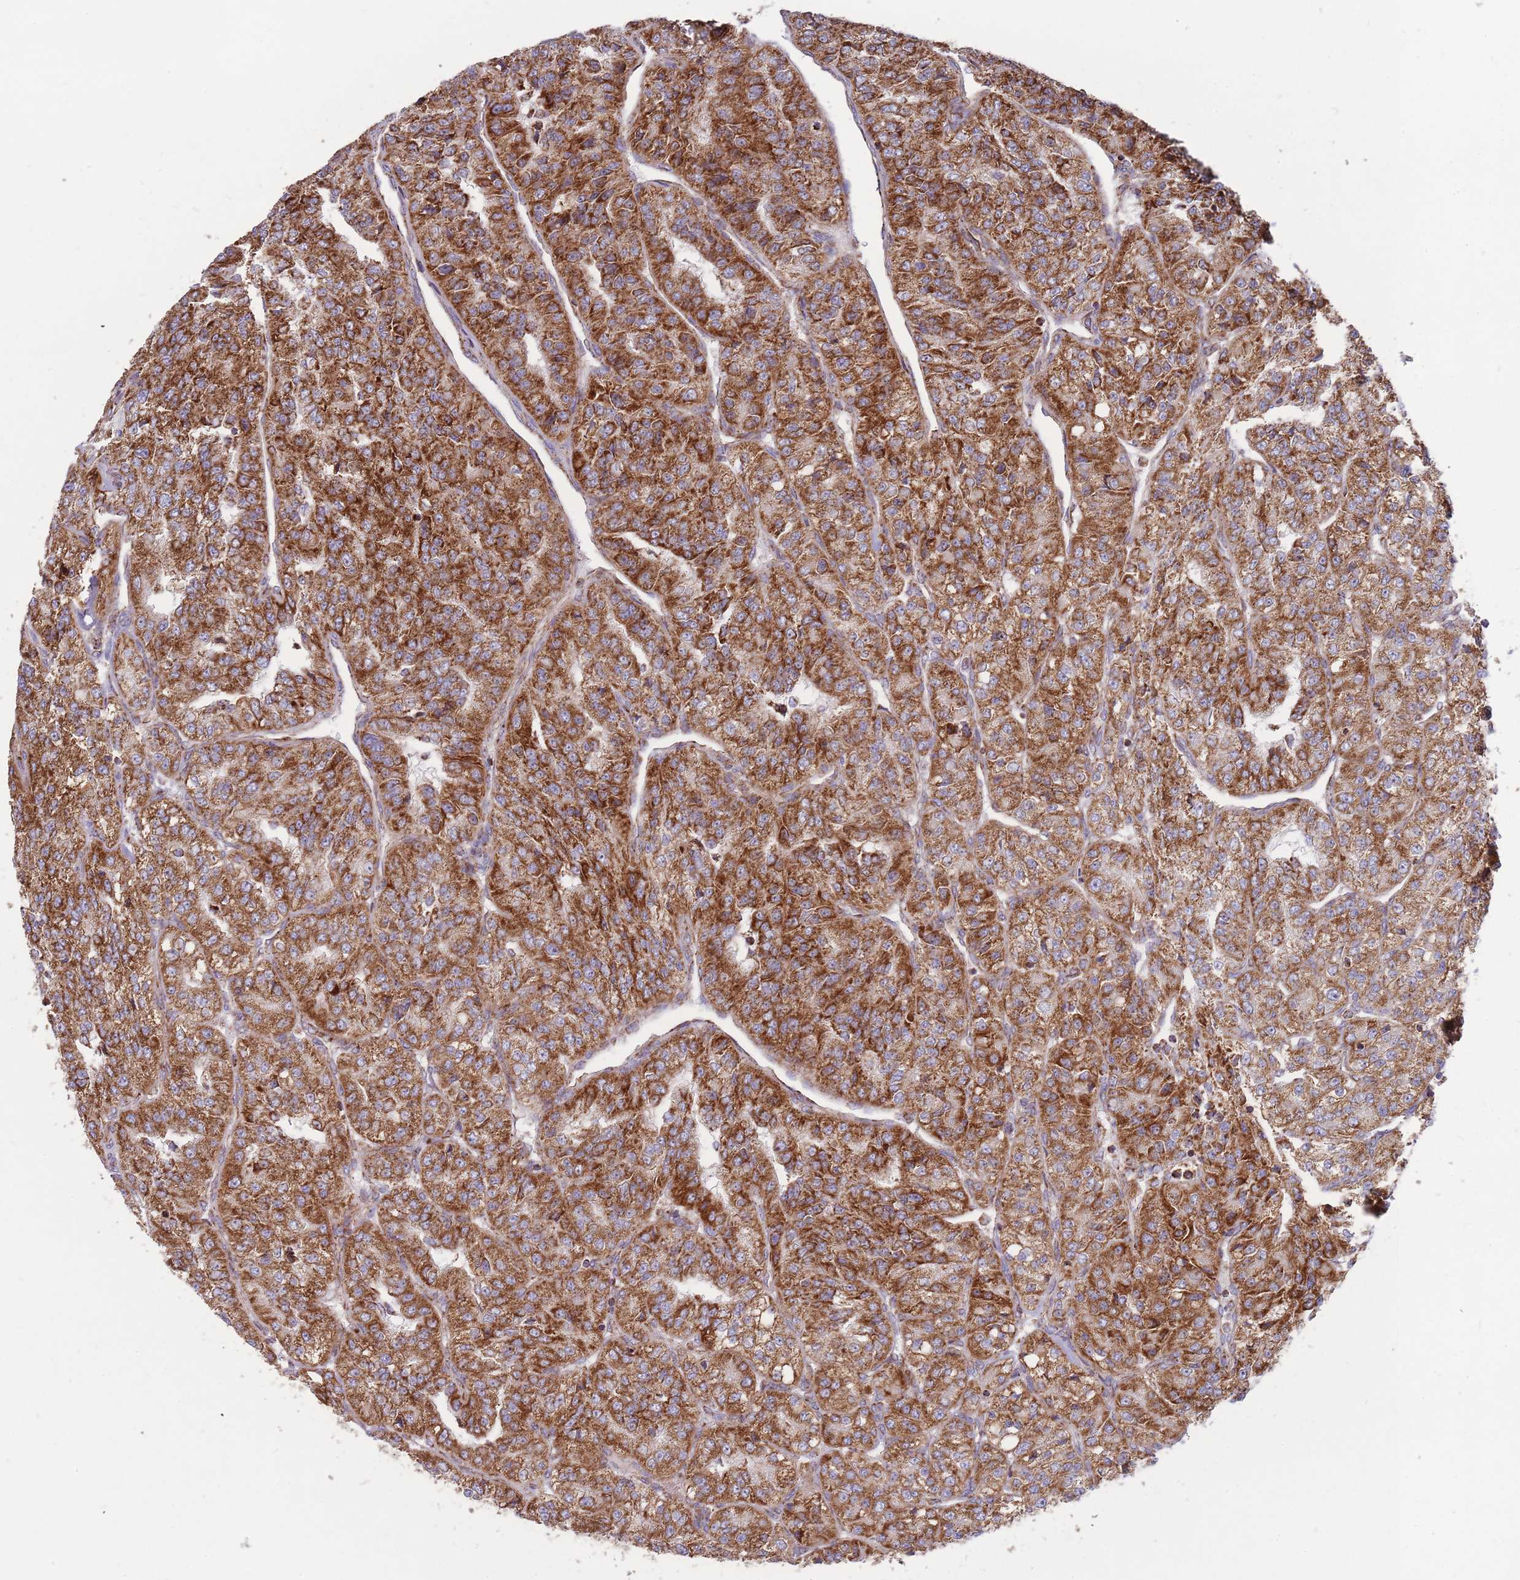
{"staining": {"intensity": "strong", "quantity": ">75%", "location": "cytoplasmic/membranous"}, "tissue": "renal cancer", "cell_type": "Tumor cells", "image_type": "cancer", "snomed": [{"axis": "morphology", "description": "Adenocarcinoma, NOS"}, {"axis": "topography", "description": "Kidney"}], "caption": "IHC (DAB) staining of adenocarcinoma (renal) reveals strong cytoplasmic/membranous protein expression in approximately >75% of tumor cells.", "gene": "ATP5PD", "patient": {"sex": "female", "age": 63}}